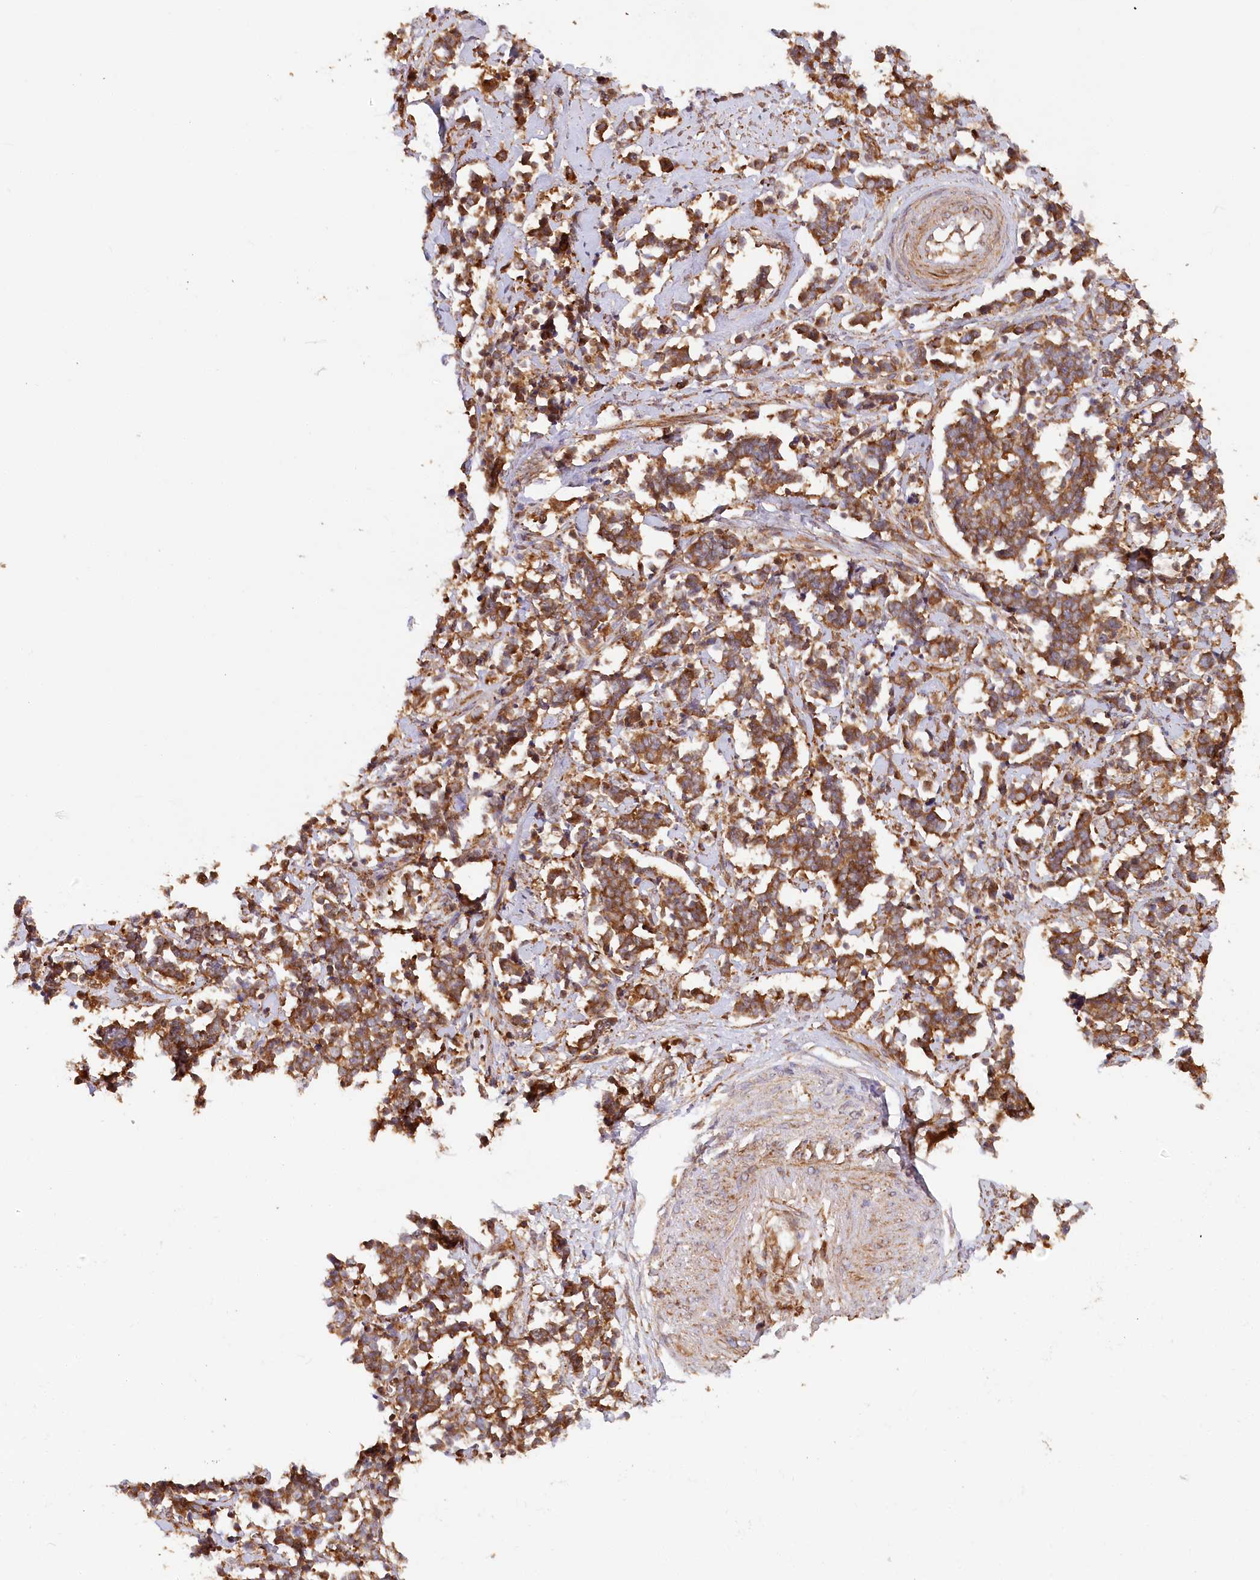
{"staining": {"intensity": "moderate", "quantity": ">75%", "location": "cytoplasmic/membranous"}, "tissue": "cervical cancer", "cell_type": "Tumor cells", "image_type": "cancer", "snomed": [{"axis": "morphology", "description": "Normal tissue, NOS"}, {"axis": "morphology", "description": "Squamous cell carcinoma, NOS"}, {"axis": "topography", "description": "Cervix"}], "caption": "Immunohistochemical staining of cervical squamous cell carcinoma shows medium levels of moderate cytoplasmic/membranous protein staining in approximately >75% of tumor cells.", "gene": "PAIP2", "patient": {"sex": "female", "age": 35}}